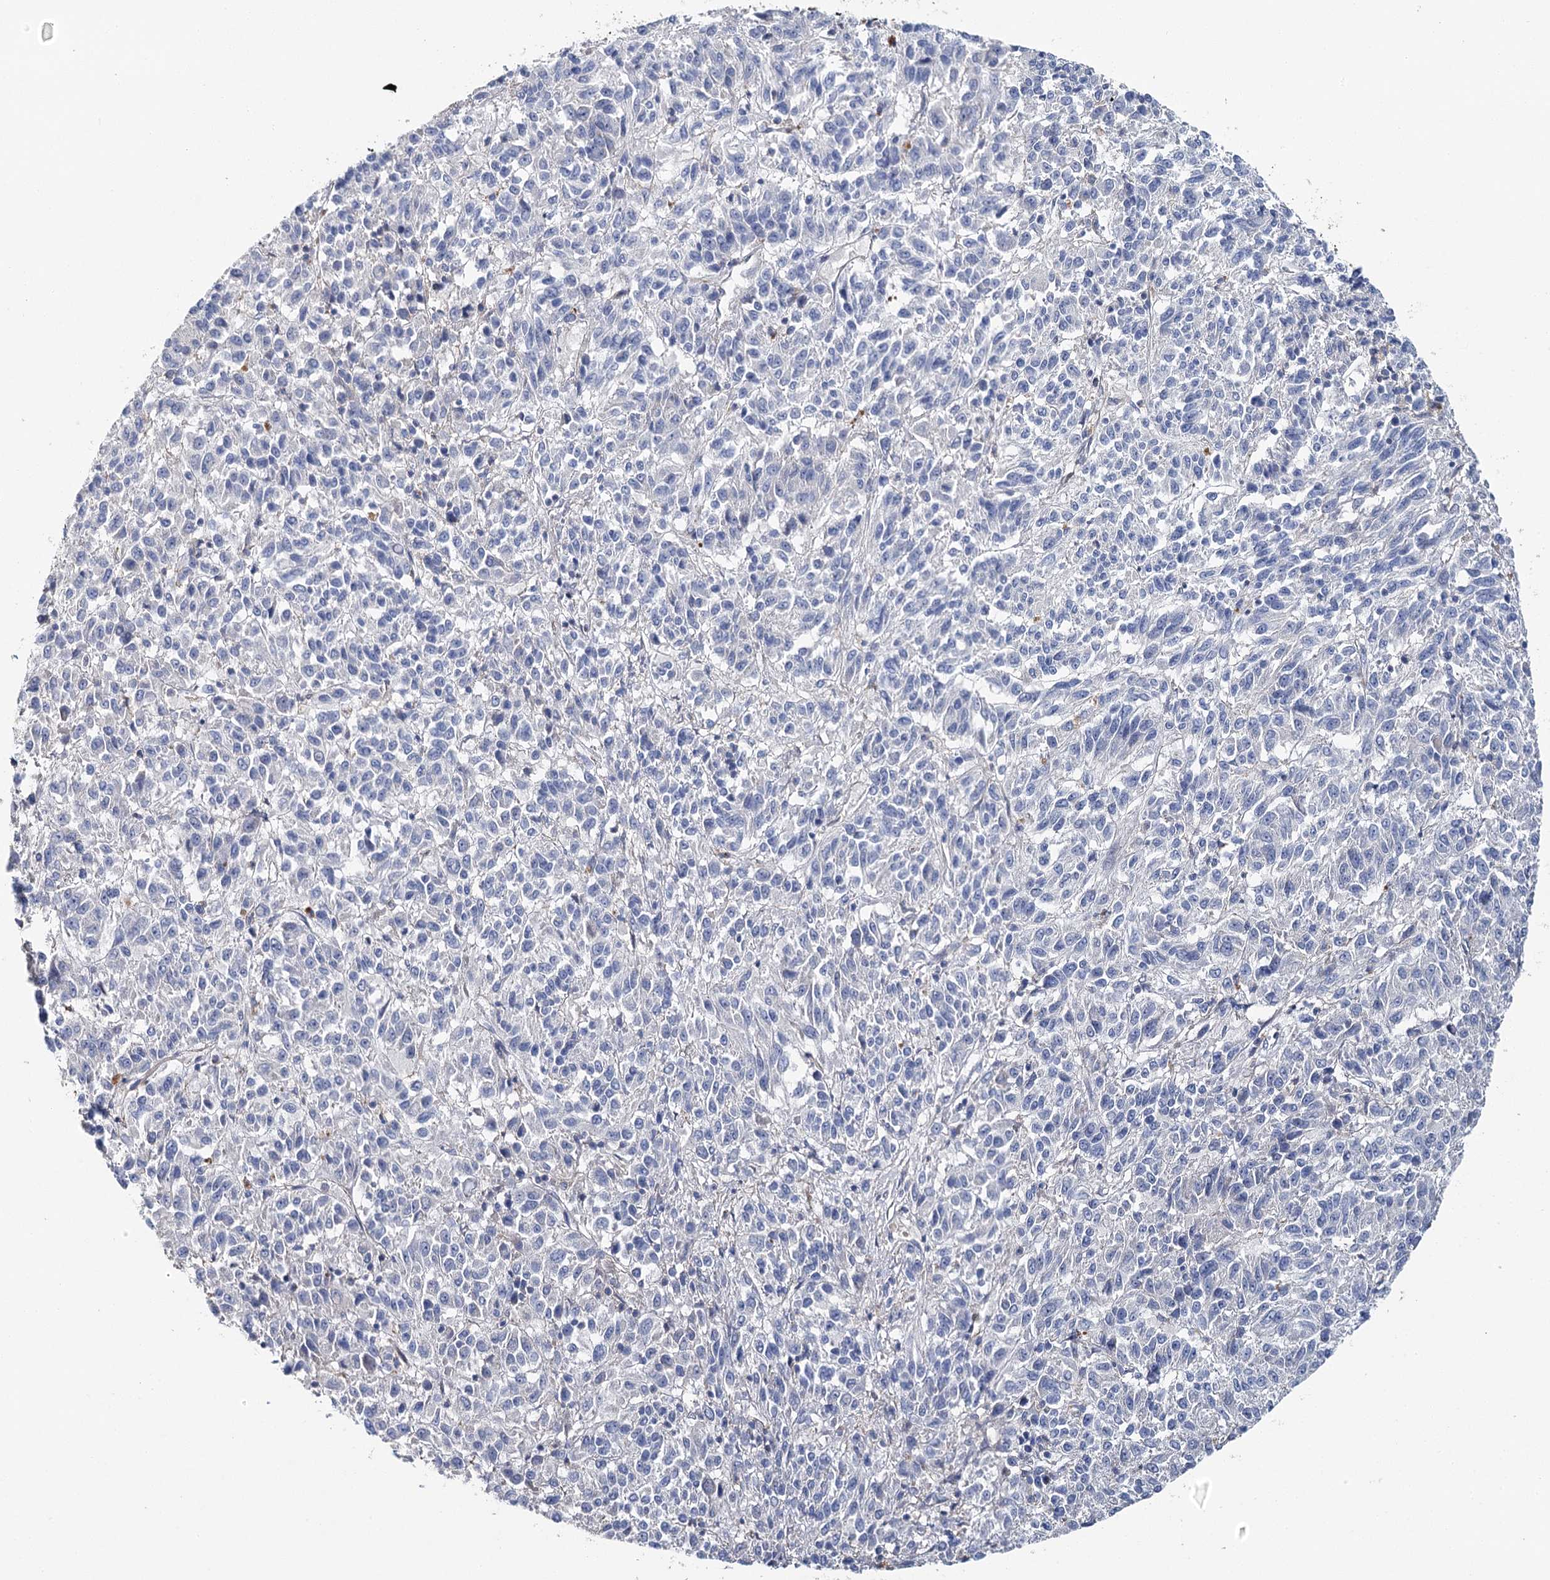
{"staining": {"intensity": "negative", "quantity": "none", "location": "none"}, "tissue": "melanoma", "cell_type": "Tumor cells", "image_type": "cancer", "snomed": [{"axis": "morphology", "description": "Malignant melanoma, Metastatic site"}, {"axis": "topography", "description": "Lung"}], "caption": "A photomicrograph of melanoma stained for a protein shows no brown staining in tumor cells.", "gene": "EPYC", "patient": {"sex": "male", "age": 64}}